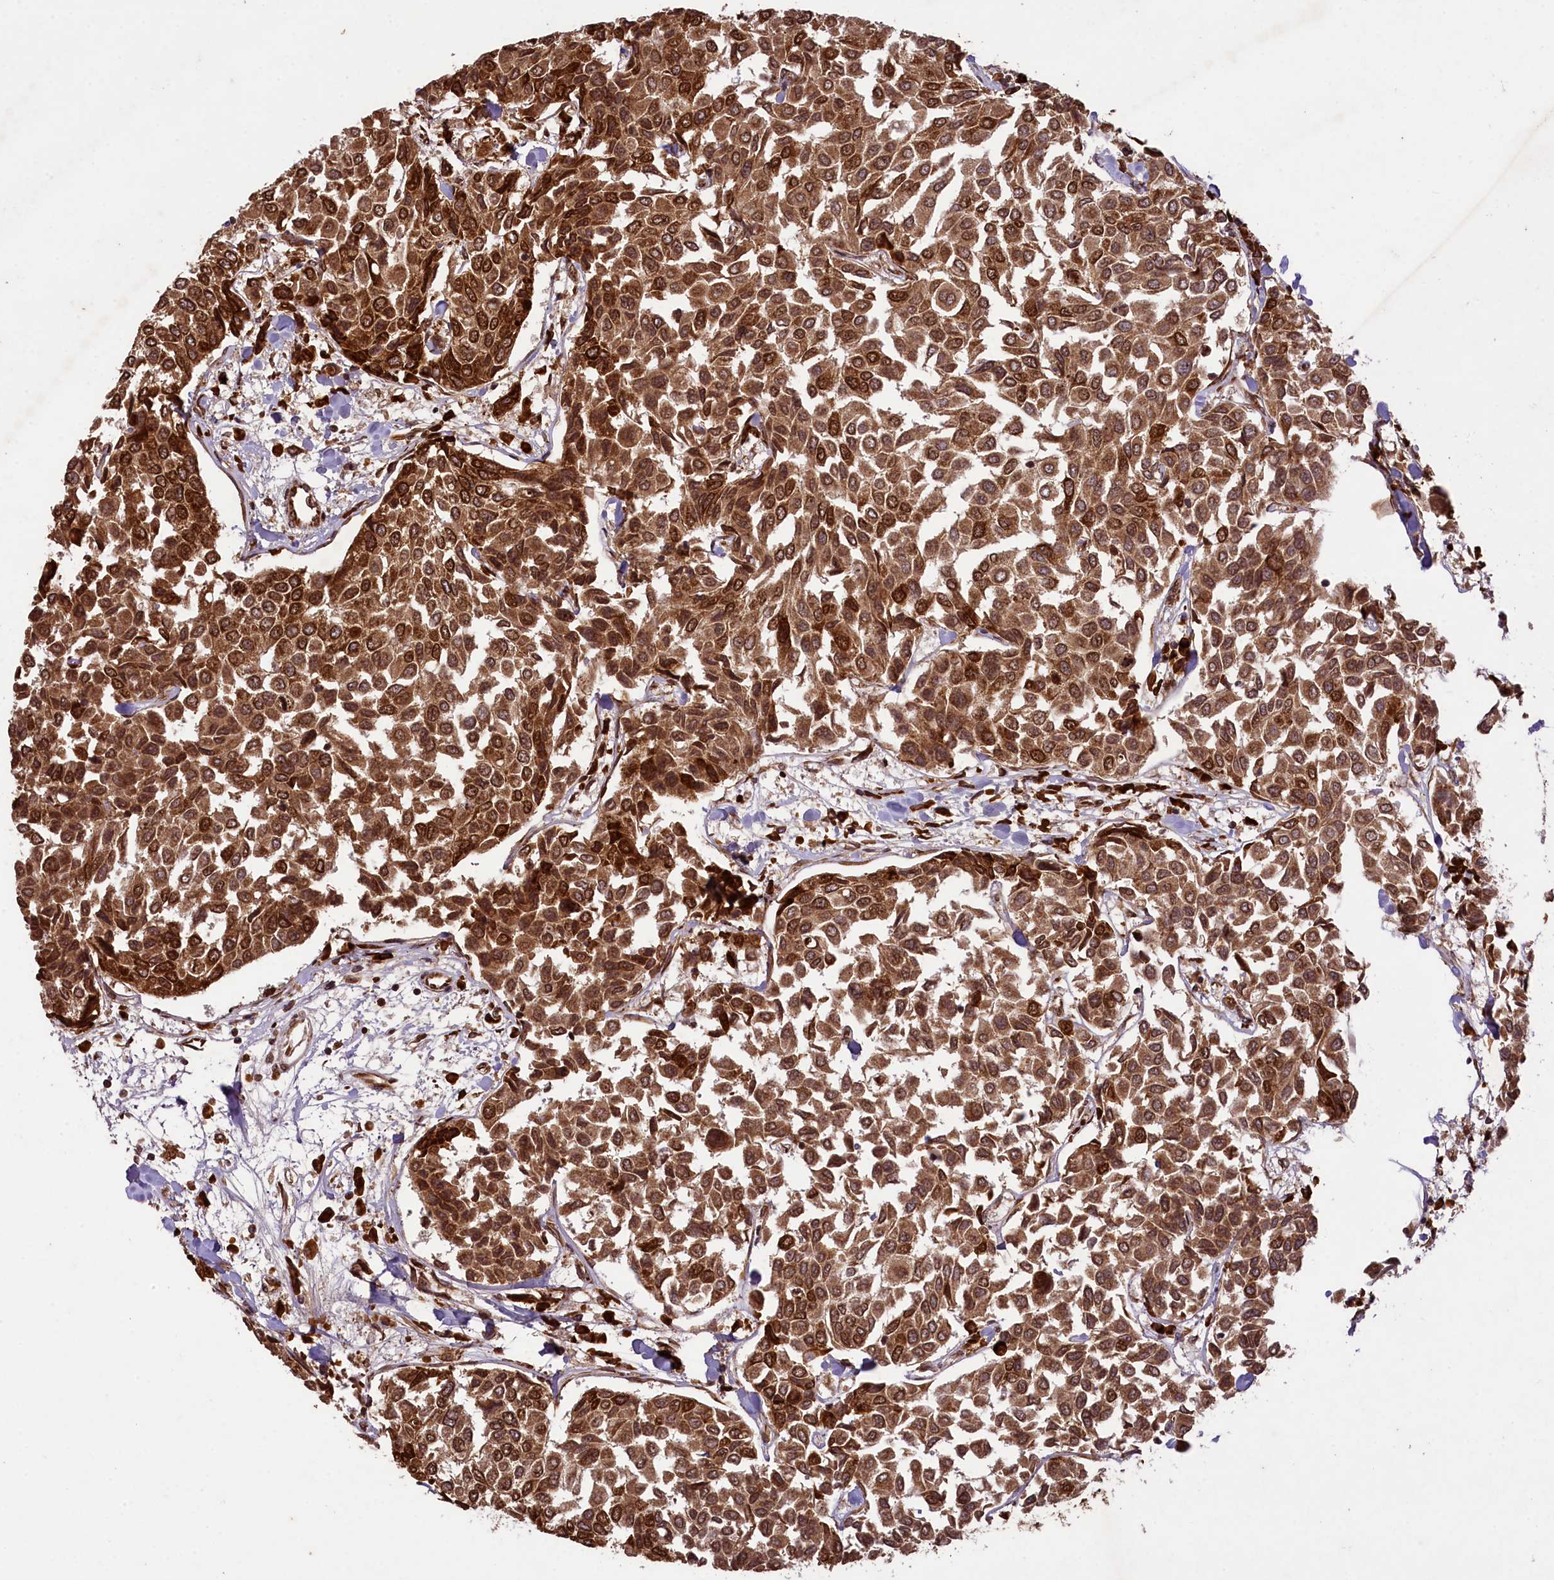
{"staining": {"intensity": "strong", "quantity": ">75%", "location": "cytoplasmic/membranous"}, "tissue": "breast cancer", "cell_type": "Tumor cells", "image_type": "cancer", "snomed": [{"axis": "morphology", "description": "Duct carcinoma"}, {"axis": "topography", "description": "Breast"}], "caption": "Immunohistochemical staining of breast intraductal carcinoma demonstrates high levels of strong cytoplasmic/membranous positivity in approximately >75% of tumor cells.", "gene": "LARP4", "patient": {"sex": "female", "age": 55}}